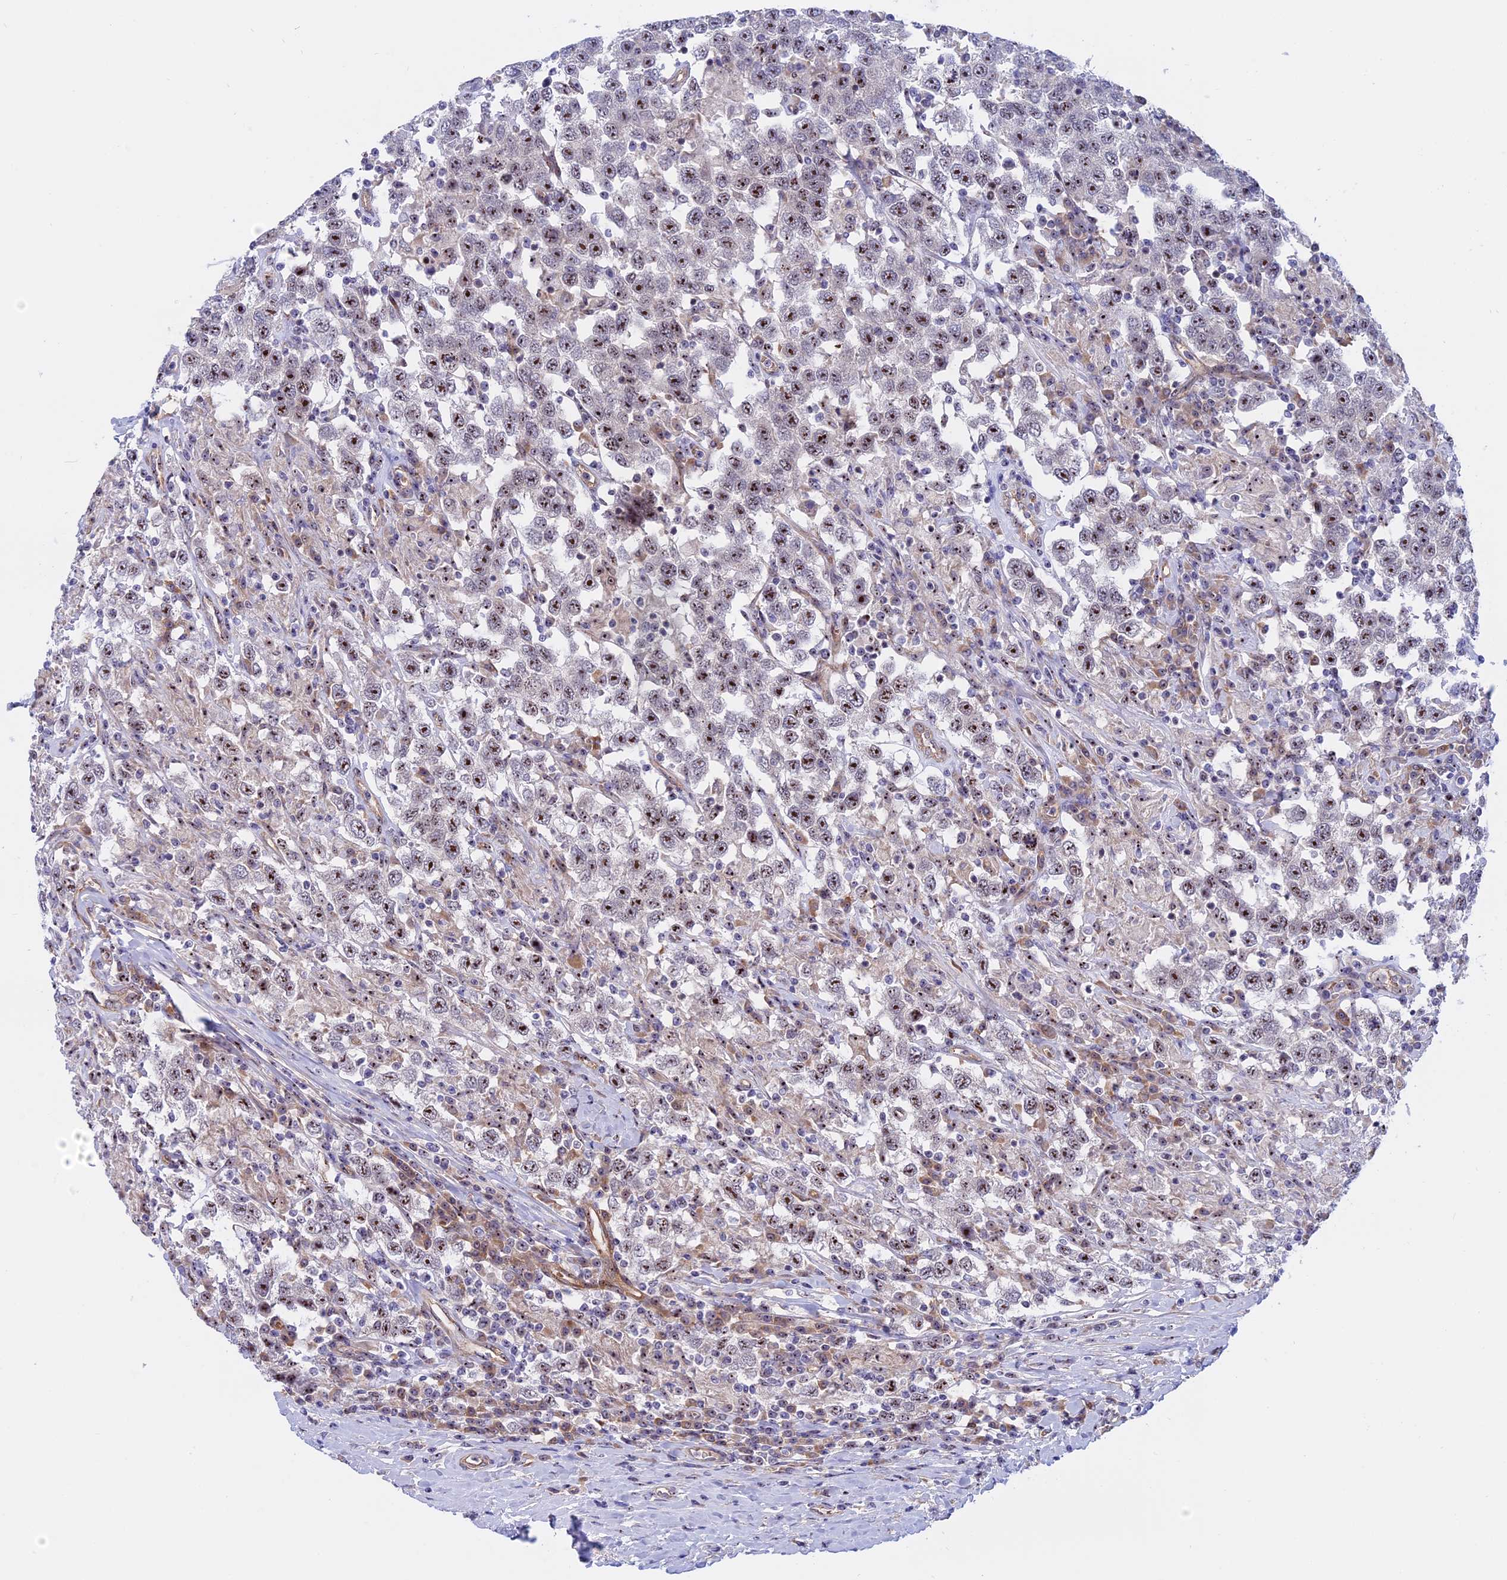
{"staining": {"intensity": "moderate", "quantity": ">75%", "location": "nuclear"}, "tissue": "testis cancer", "cell_type": "Tumor cells", "image_type": "cancer", "snomed": [{"axis": "morphology", "description": "Seminoma, NOS"}, {"axis": "topography", "description": "Testis"}], "caption": "This is an image of IHC staining of testis cancer (seminoma), which shows moderate positivity in the nuclear of tumor cells.", "gene": "DBNDD1", "patient": {"sex": "male", "age": 41}}